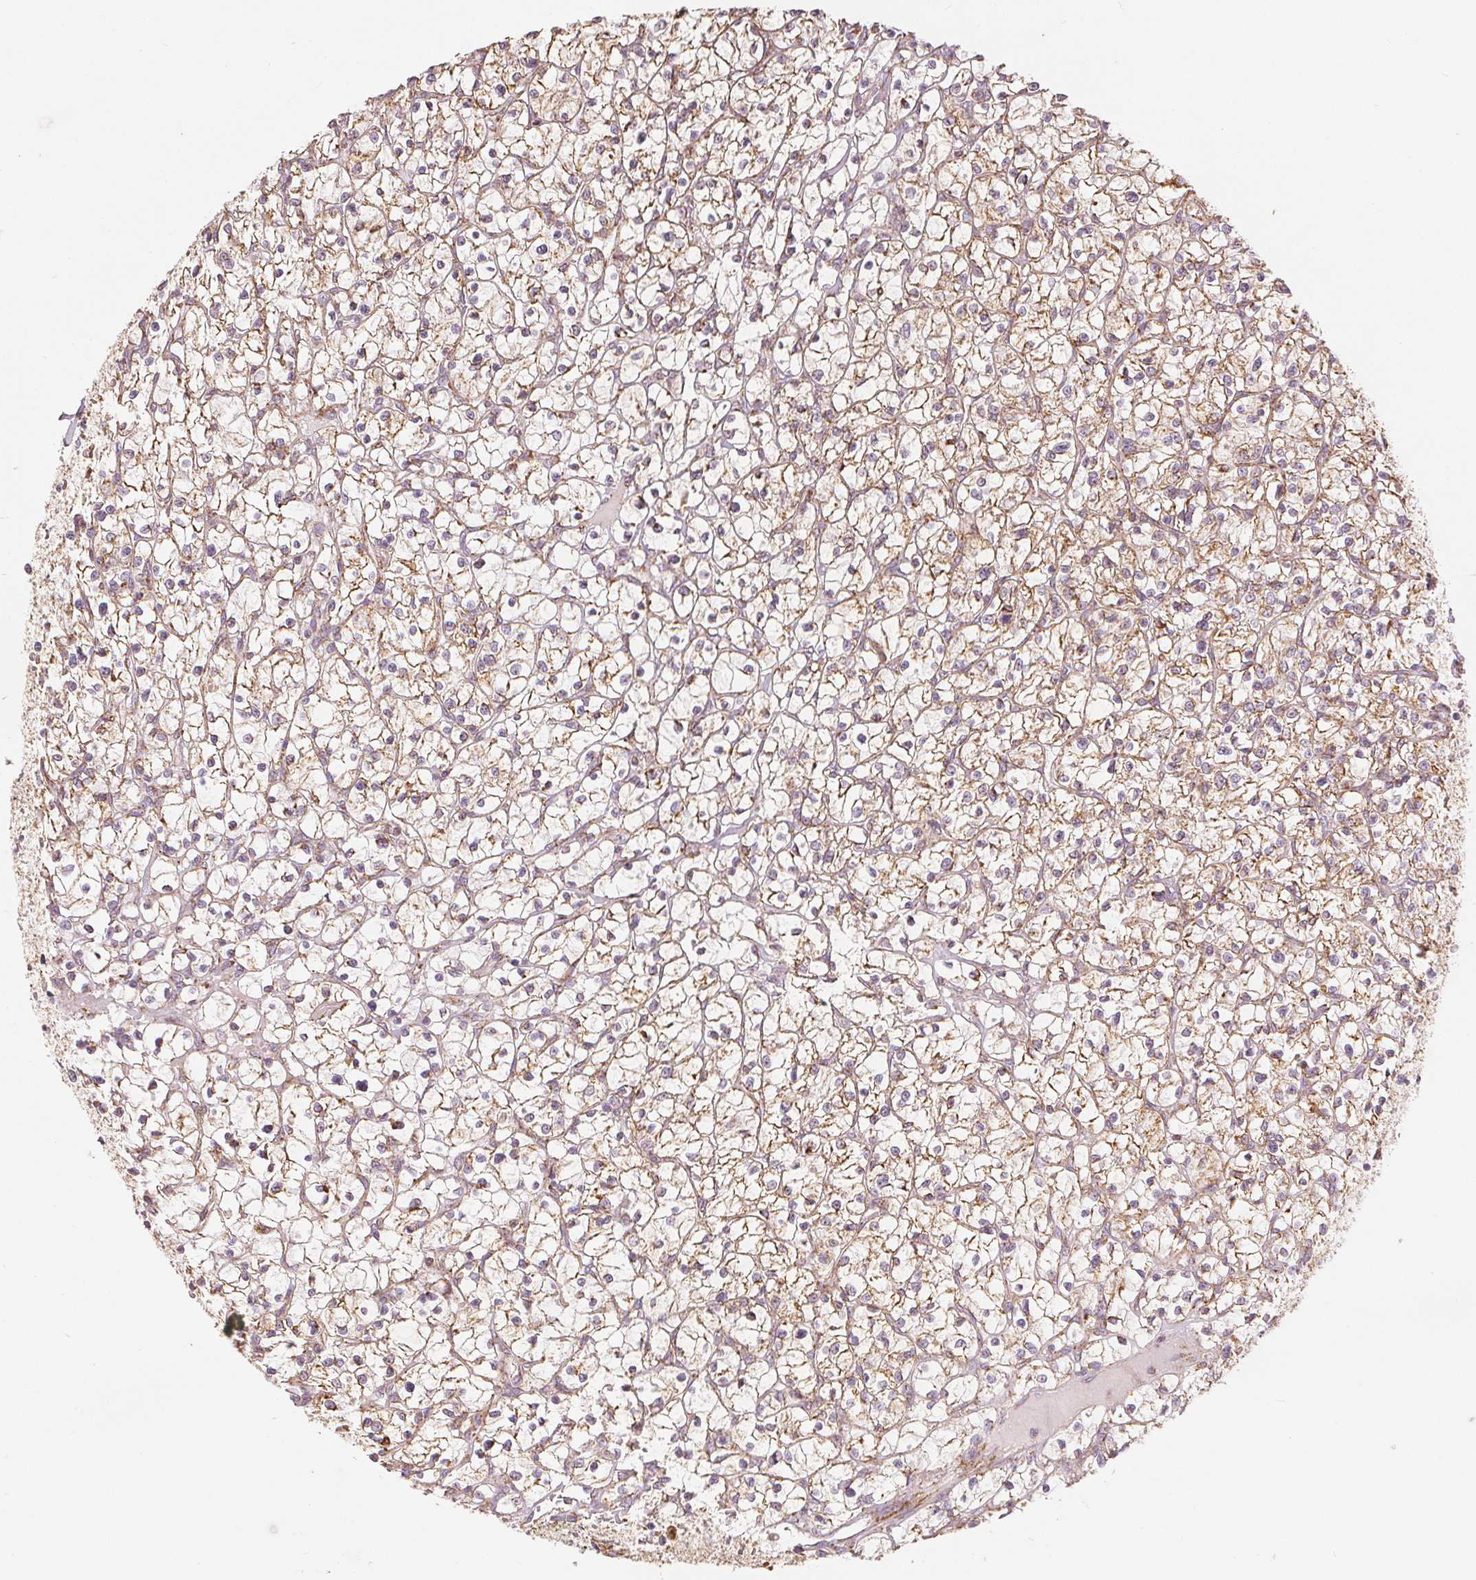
{"staining": {"intensity": "moderate", "quantity": "25%-75%", "location": "cytoplasmic/membranous"}, "tissue": "renal cancer", "cell_type": "Tumor cells", "image_type": "cancer", "snomed": [{"axis": "morphology", "description": "Adenocarcinoma, NOS"}, {"axis": "topography", "description": "Kidney"}], "caption": "Protein staining by IHC demonstrates moderate cytoplasmic/membranous staining in about 25%-75% of tumor cells in adenocarcinoma (renal).", "gene": "SDHB", "patient": {"sex": "female", "age": 64}}